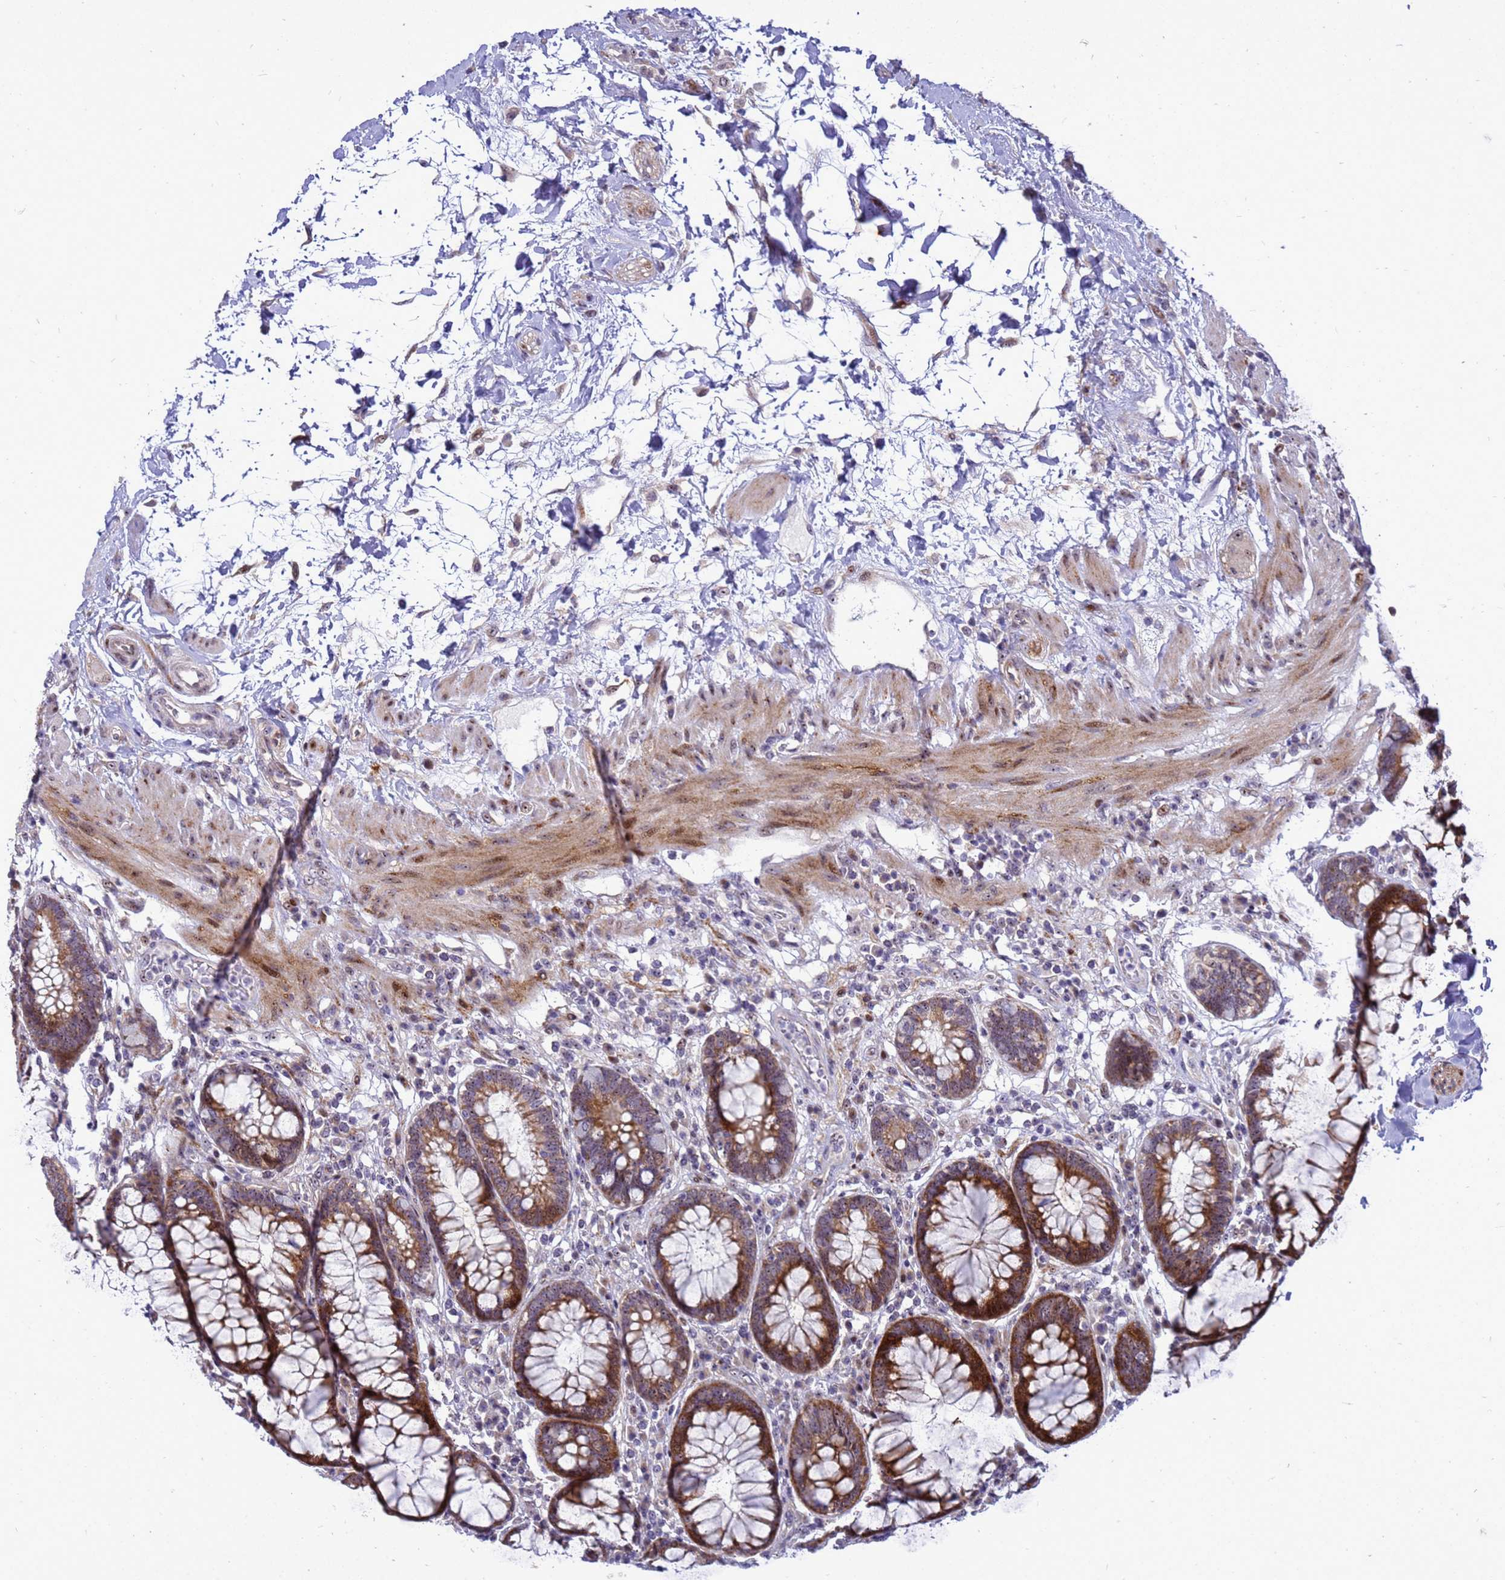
{"staining": {"intensity": "strong", "quantity": ">75%", "location": "cytoplasmic/membranous"}, "tissue": "rectum", "cell_type": "Glandular cells", "image_type": "normal", "snomed": [{"axis": "morphology", "description": "Normal tissue, NOS"}, {"axis": "topography", "description": "Rectum"}], "caption": "Protein expression analysis of benign rectum shows strong cytoplasmic/membranous staining in approximately >75% of glandular cells. (brown staining indicates protein expression, while blue staining denotes nuclei).", "gene": "RSPO1", "patient": {"sex": "male", "age": 64}}